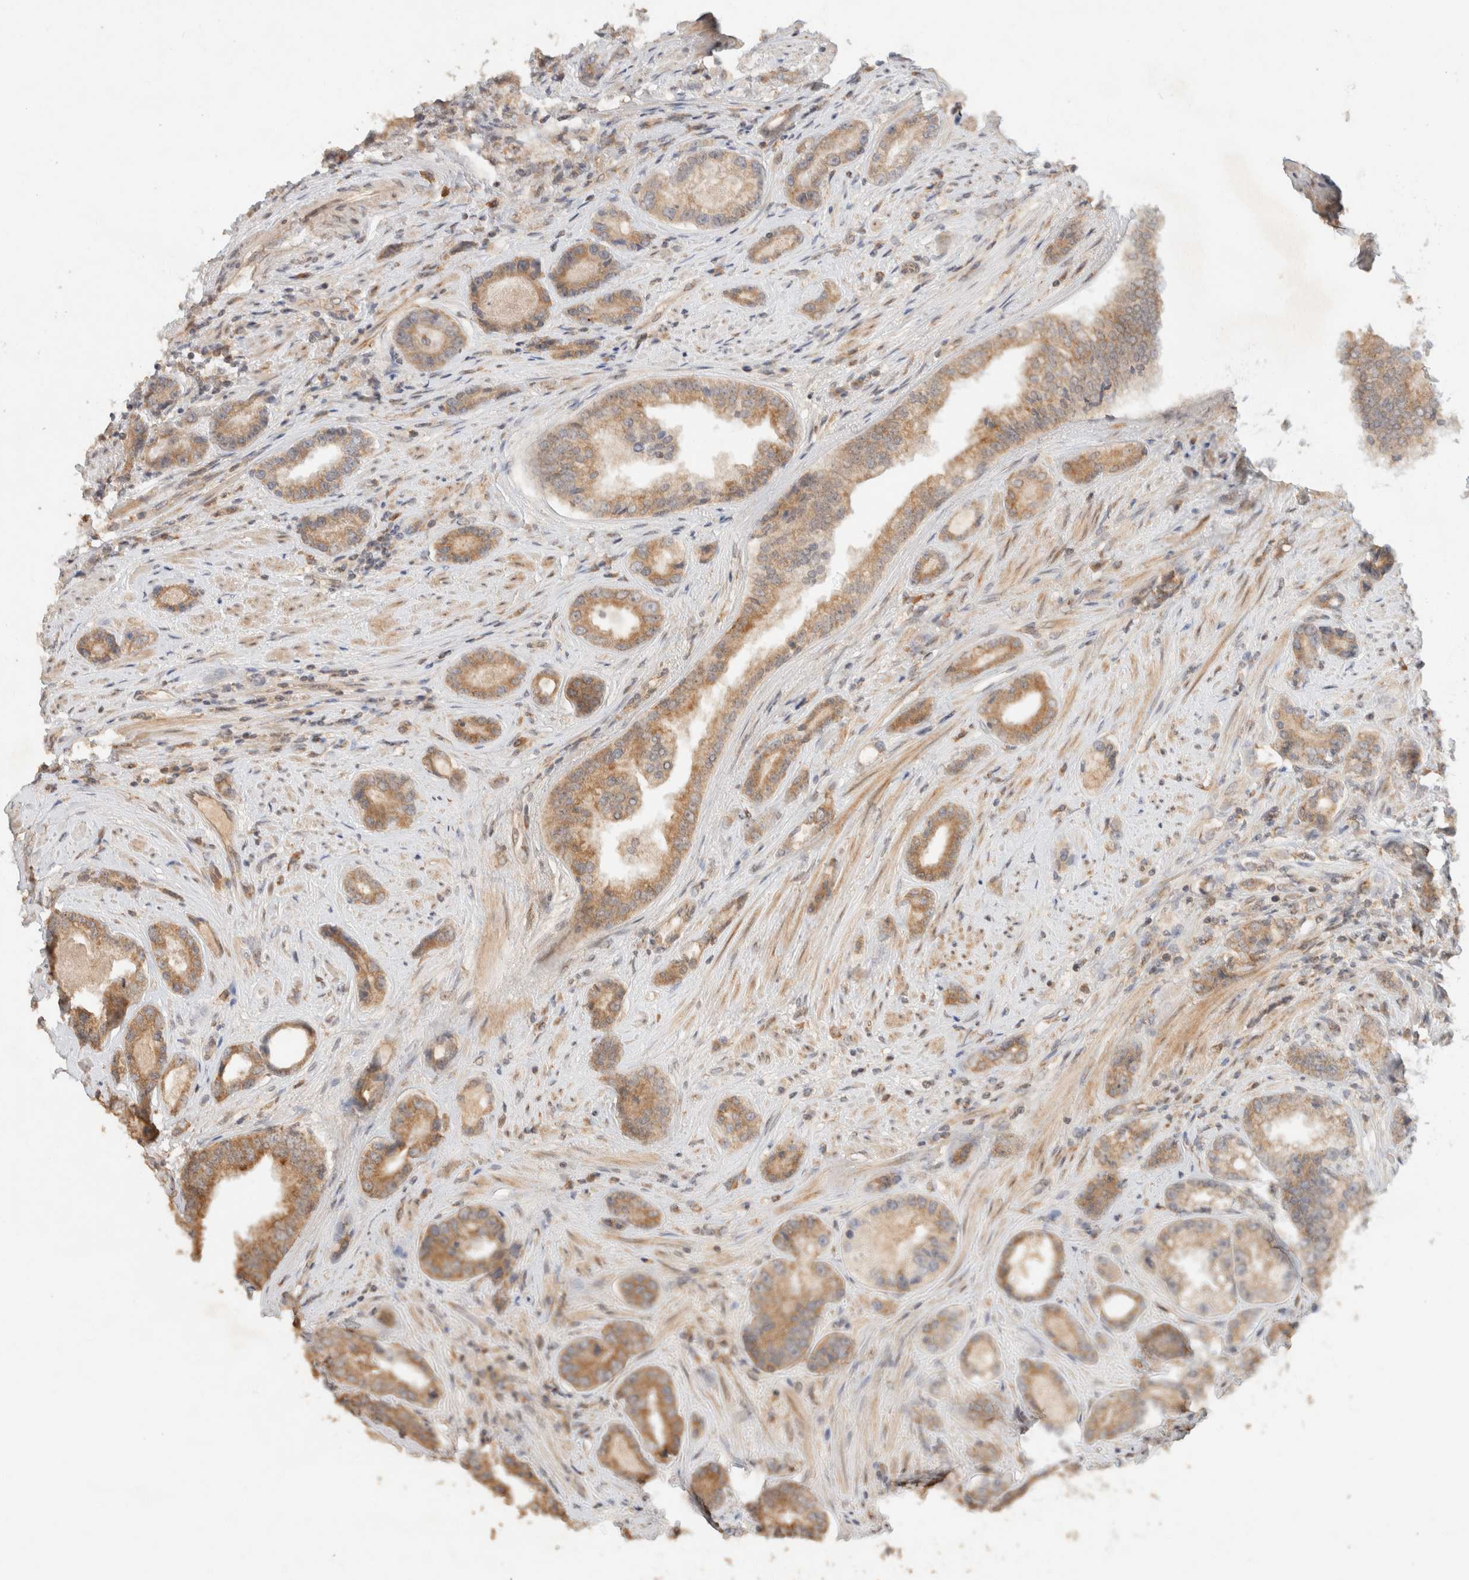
{"staining": {"intensity": "moderate", "quantity": ">75%", "location": "cytoplasmic/membranous"}, "tissue": "prostate cancer", "cell_type": "Tumor cells", "image_type": "cancer", "snomed": [{"axis": "morphology", "description": "Adenocarcinoma, High grade"}, {"axis": "topography", "description": "Prostate"}], "caption": "Protein staining demonstrates moderate cytoplasmic/membranous positivity in approximately >75% of tumor cells in prostate high-grade adenocarcinoma. Using DAB (3,3'-diaminobenzidine) (brown) and hematoxylin (blue) stains, captured at high magnification using brightfield microscopy.", "gene": "TACC1", "patient": {"sex": "male", "age": 61}}